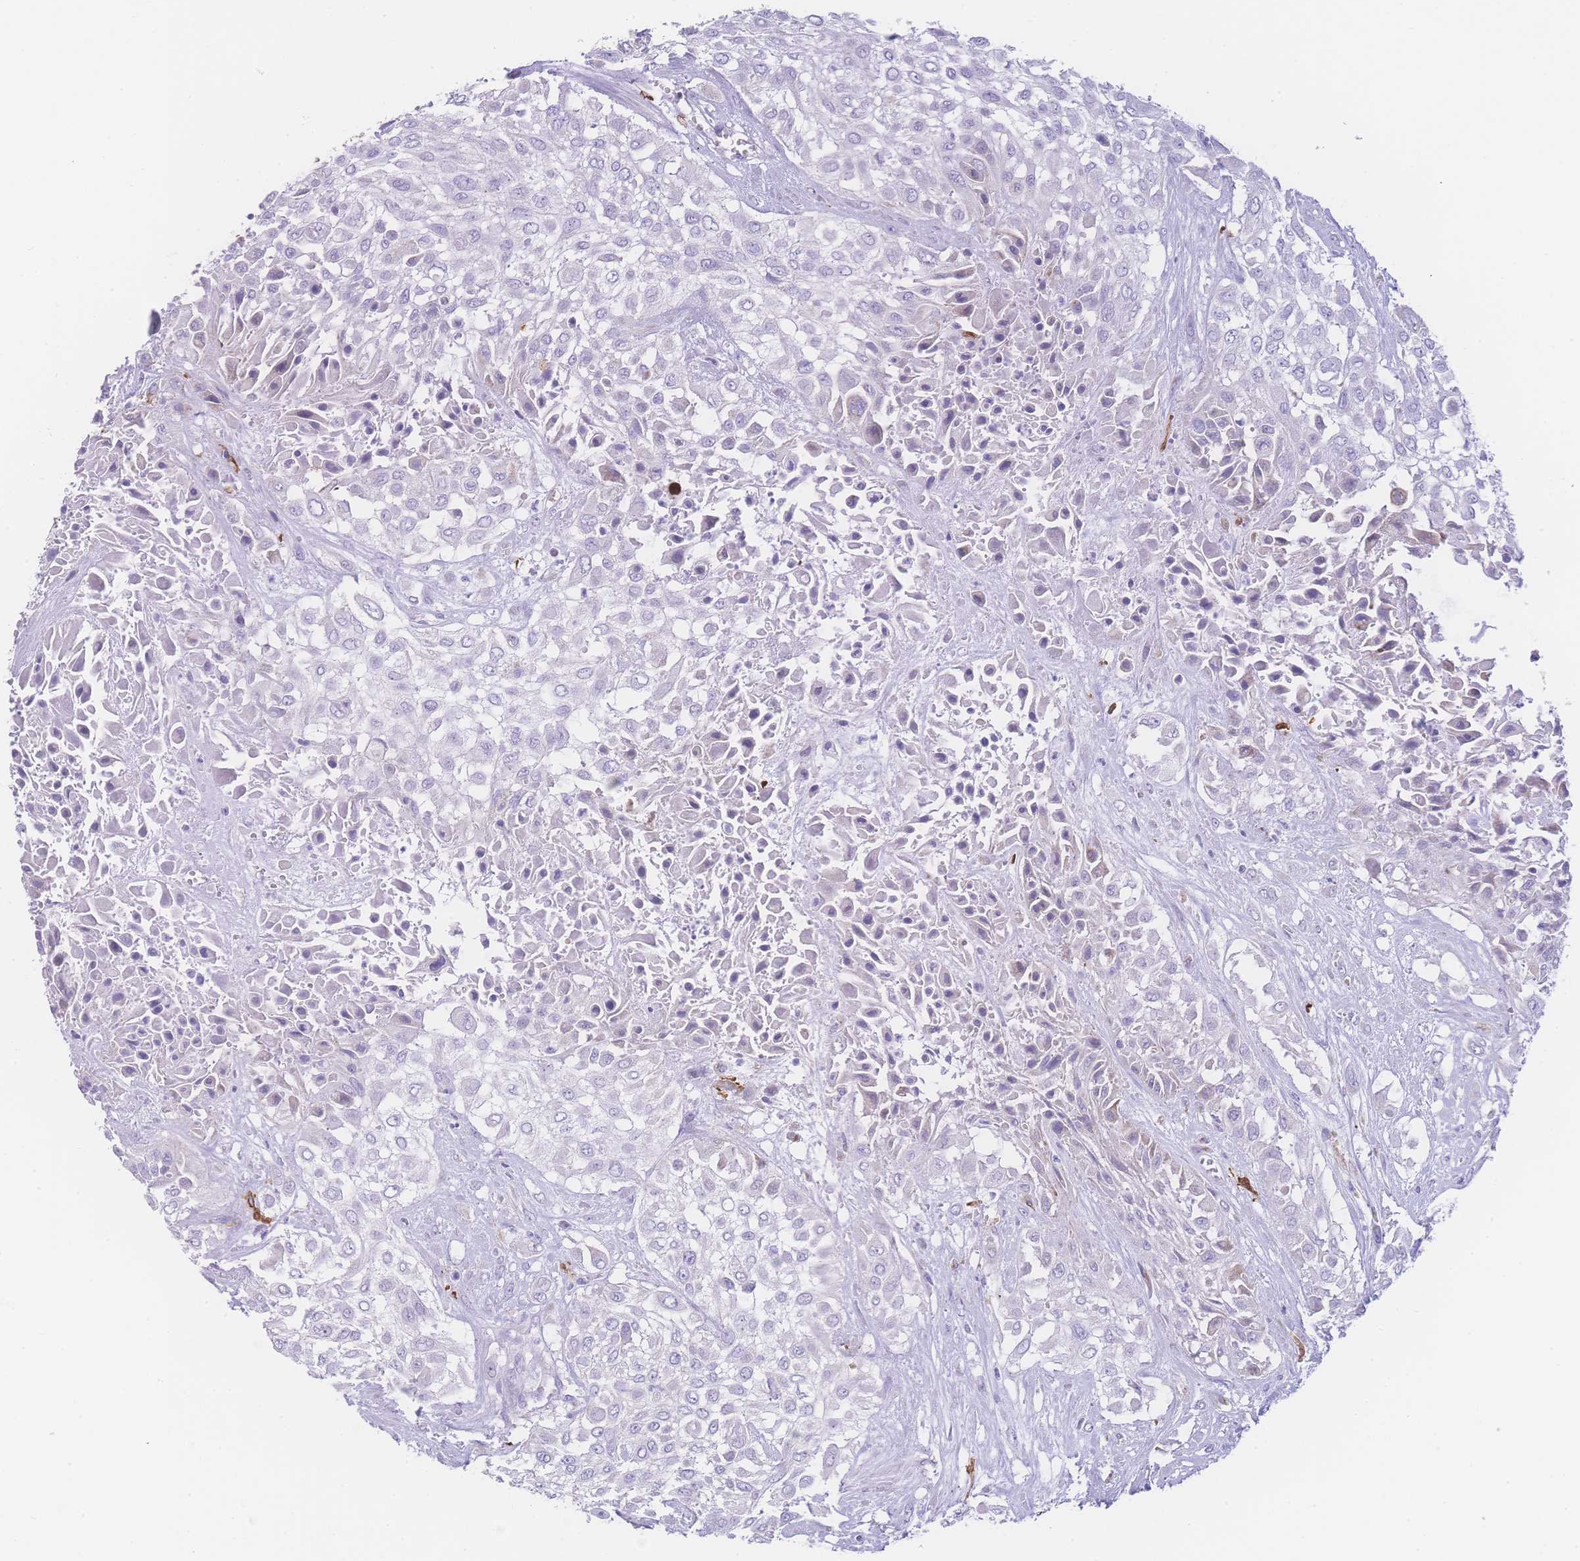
{"staining": {"intensity": "negative", "quantity": "none", "location": "none"}, "tissue": "urothelial cancer", "cell_type": "Tumor cells", "image_type": "cancer", "snomed": [{"axis": "morphology", "description": "Urothelial carcinoma, High grade"}, {"axis": "topography", "description": "Urinary bladder"}], "caption": "An image of urothelial cancer stained for a protein reveals no brown staining in tumor cells. (DAB (3,3'-diaminobenzidine) immunohistochemistry (IHC) with hematoxylin counter stain).", "gene": "NBEAL1", "patient": {"sex": "male", "age": 57}}